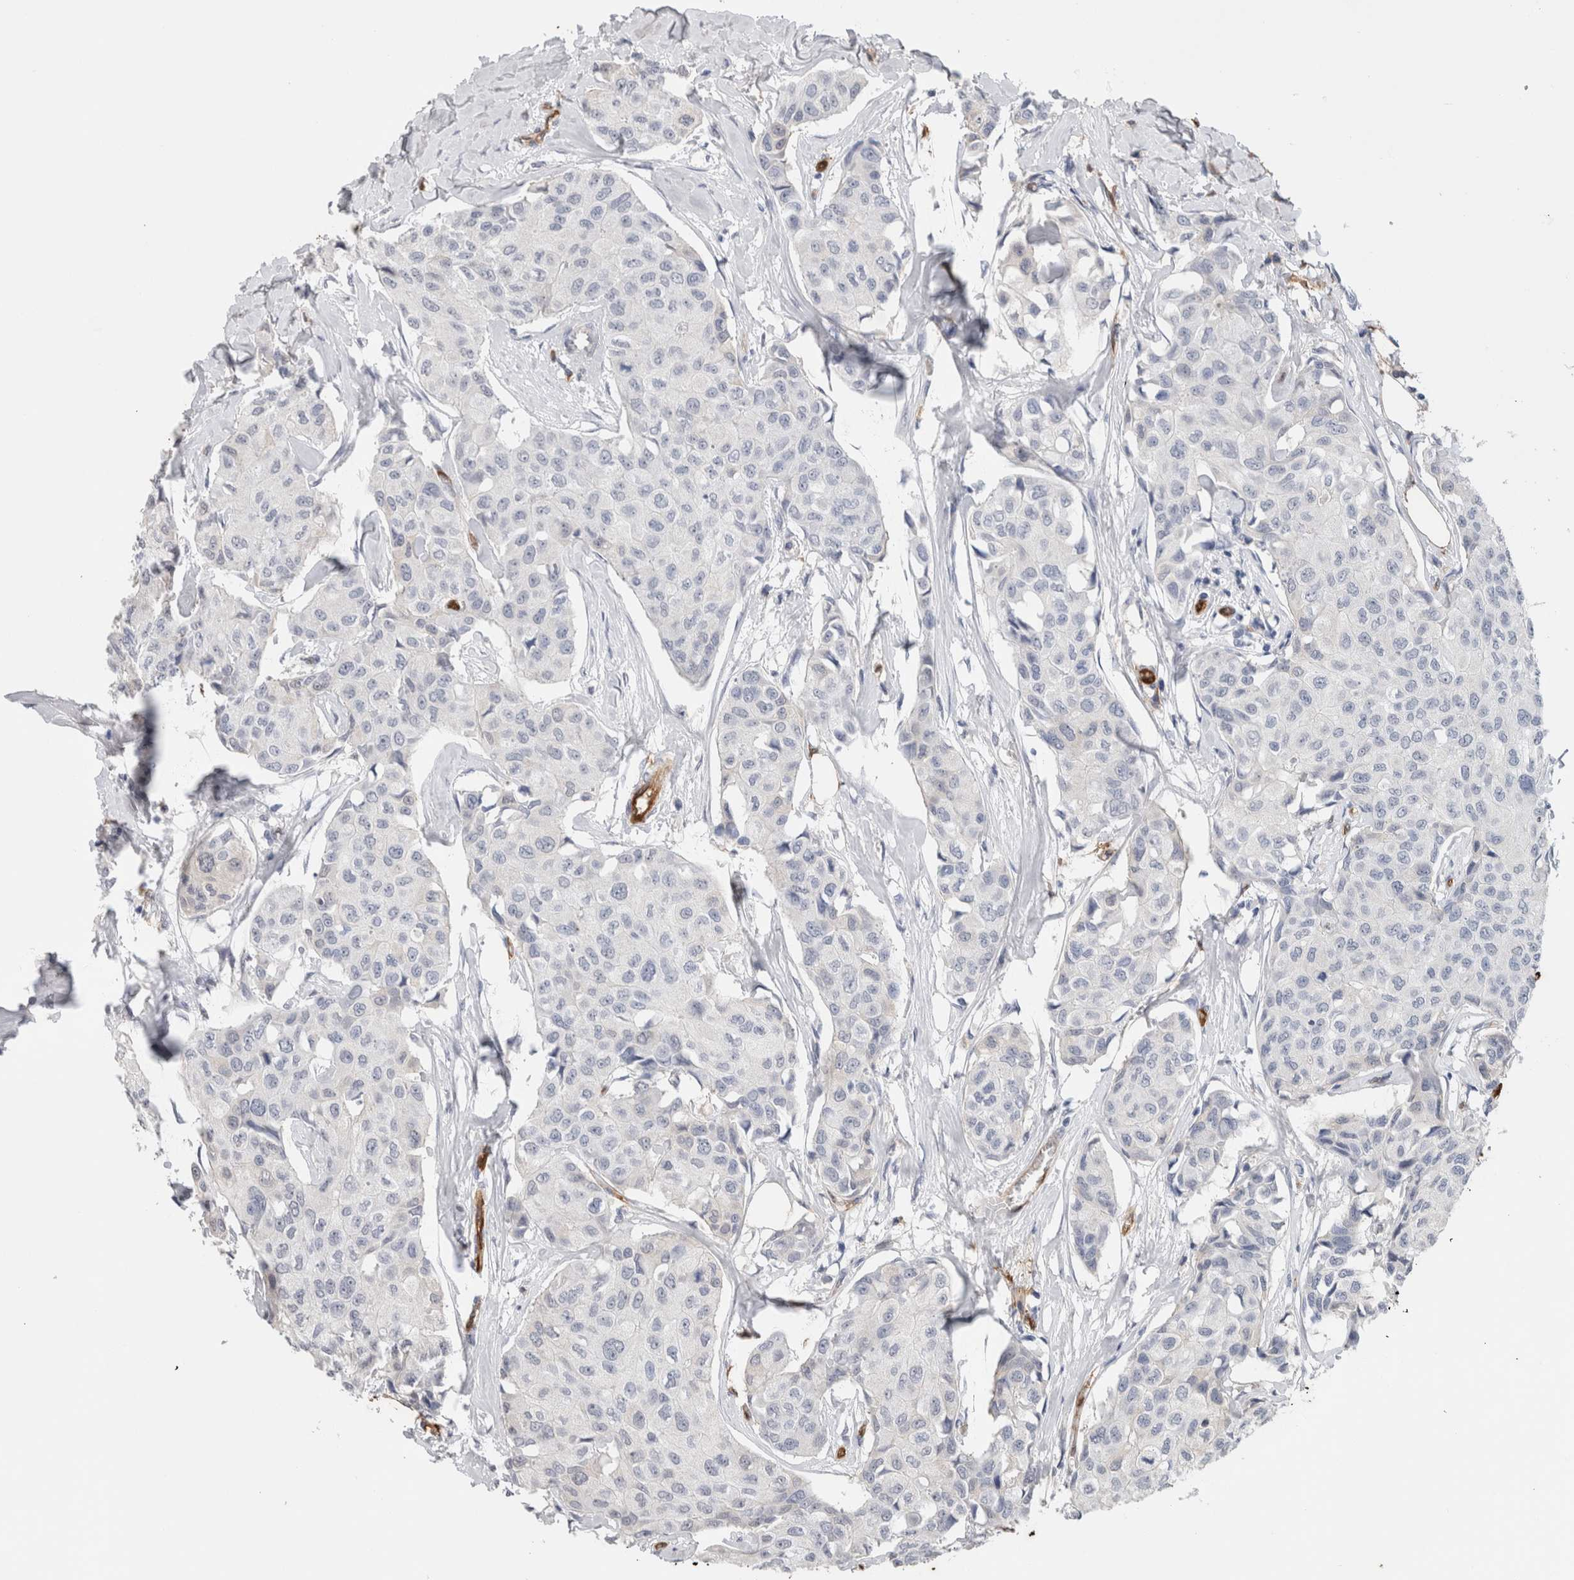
{"staining": {"intensity": "negative", "quantity": "none", "location": "none"}, "tissue": "breast cancer", "cell_type": "Tumor cells", "image_type": "cancer", "snomed": [{"axis": "morphology", "description": "Duct carcinoma"}, {"axis": "topography", "description": "Breast"}], "caption": "Tumor cells show no significant protein expression in breast cancer. The staining is performed using DAB brown chromogen with nuclei counter-stained in using hematoxylin.", "gene": "FABP4", "patient": {"sex": "female", "age": 80}}